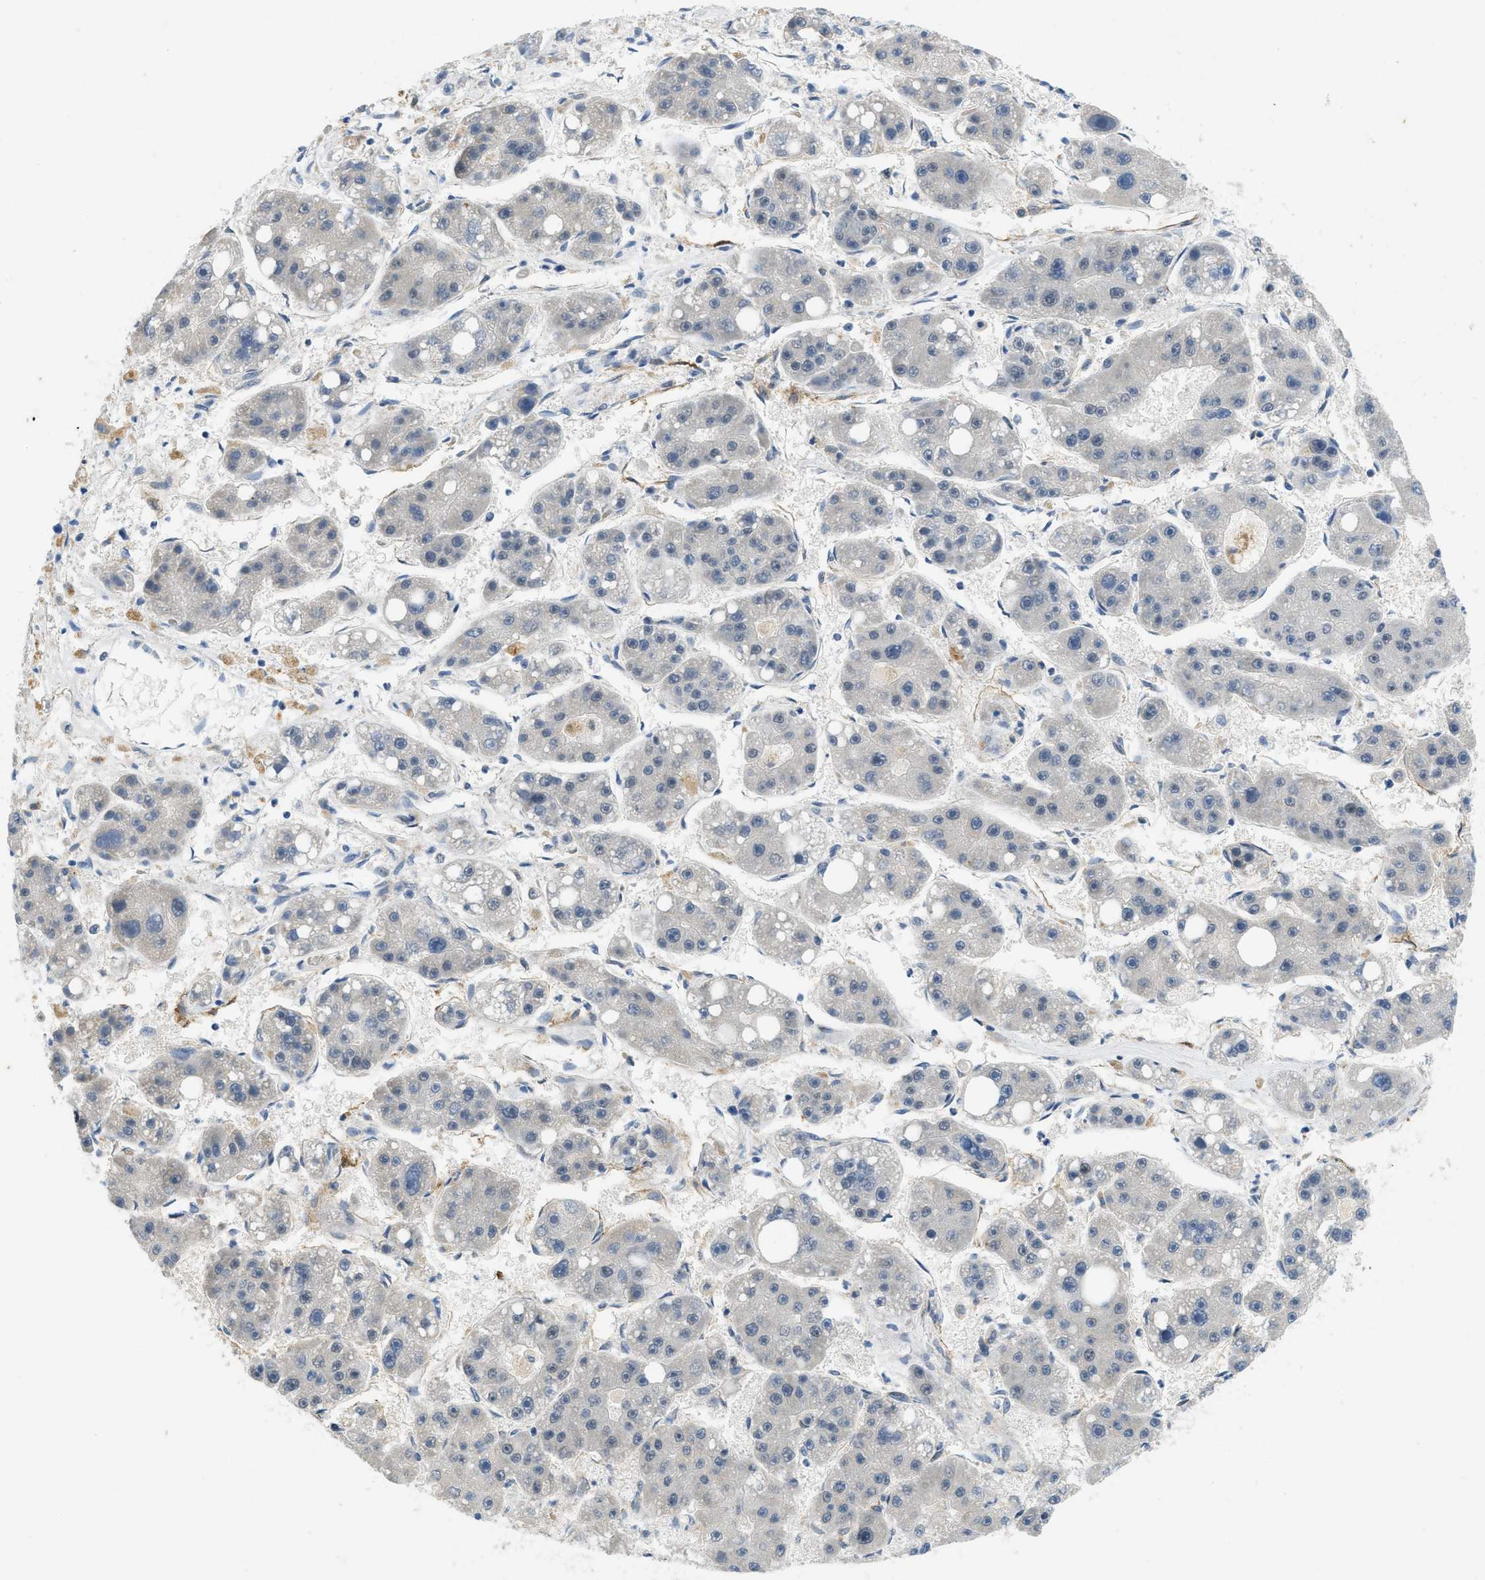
{"staining": {"intensity": "negative", "quantity": "none", "location": "none"}, "tissue": "liver cancer", "cell_type": "Tumor cells", "image_type": "cancer", "snomed": [{"axis": "morphology", "description": "Carcinoma, Hepatocellular, NOS"}, {"axis": "topography", "description": "Liver"}], "caption": "Tumor cells show no significant positivity in hepatocellular carcinoma (liver).", "gene": "SLCO2A1", "patient": {"sex": "female", "age": 61}}